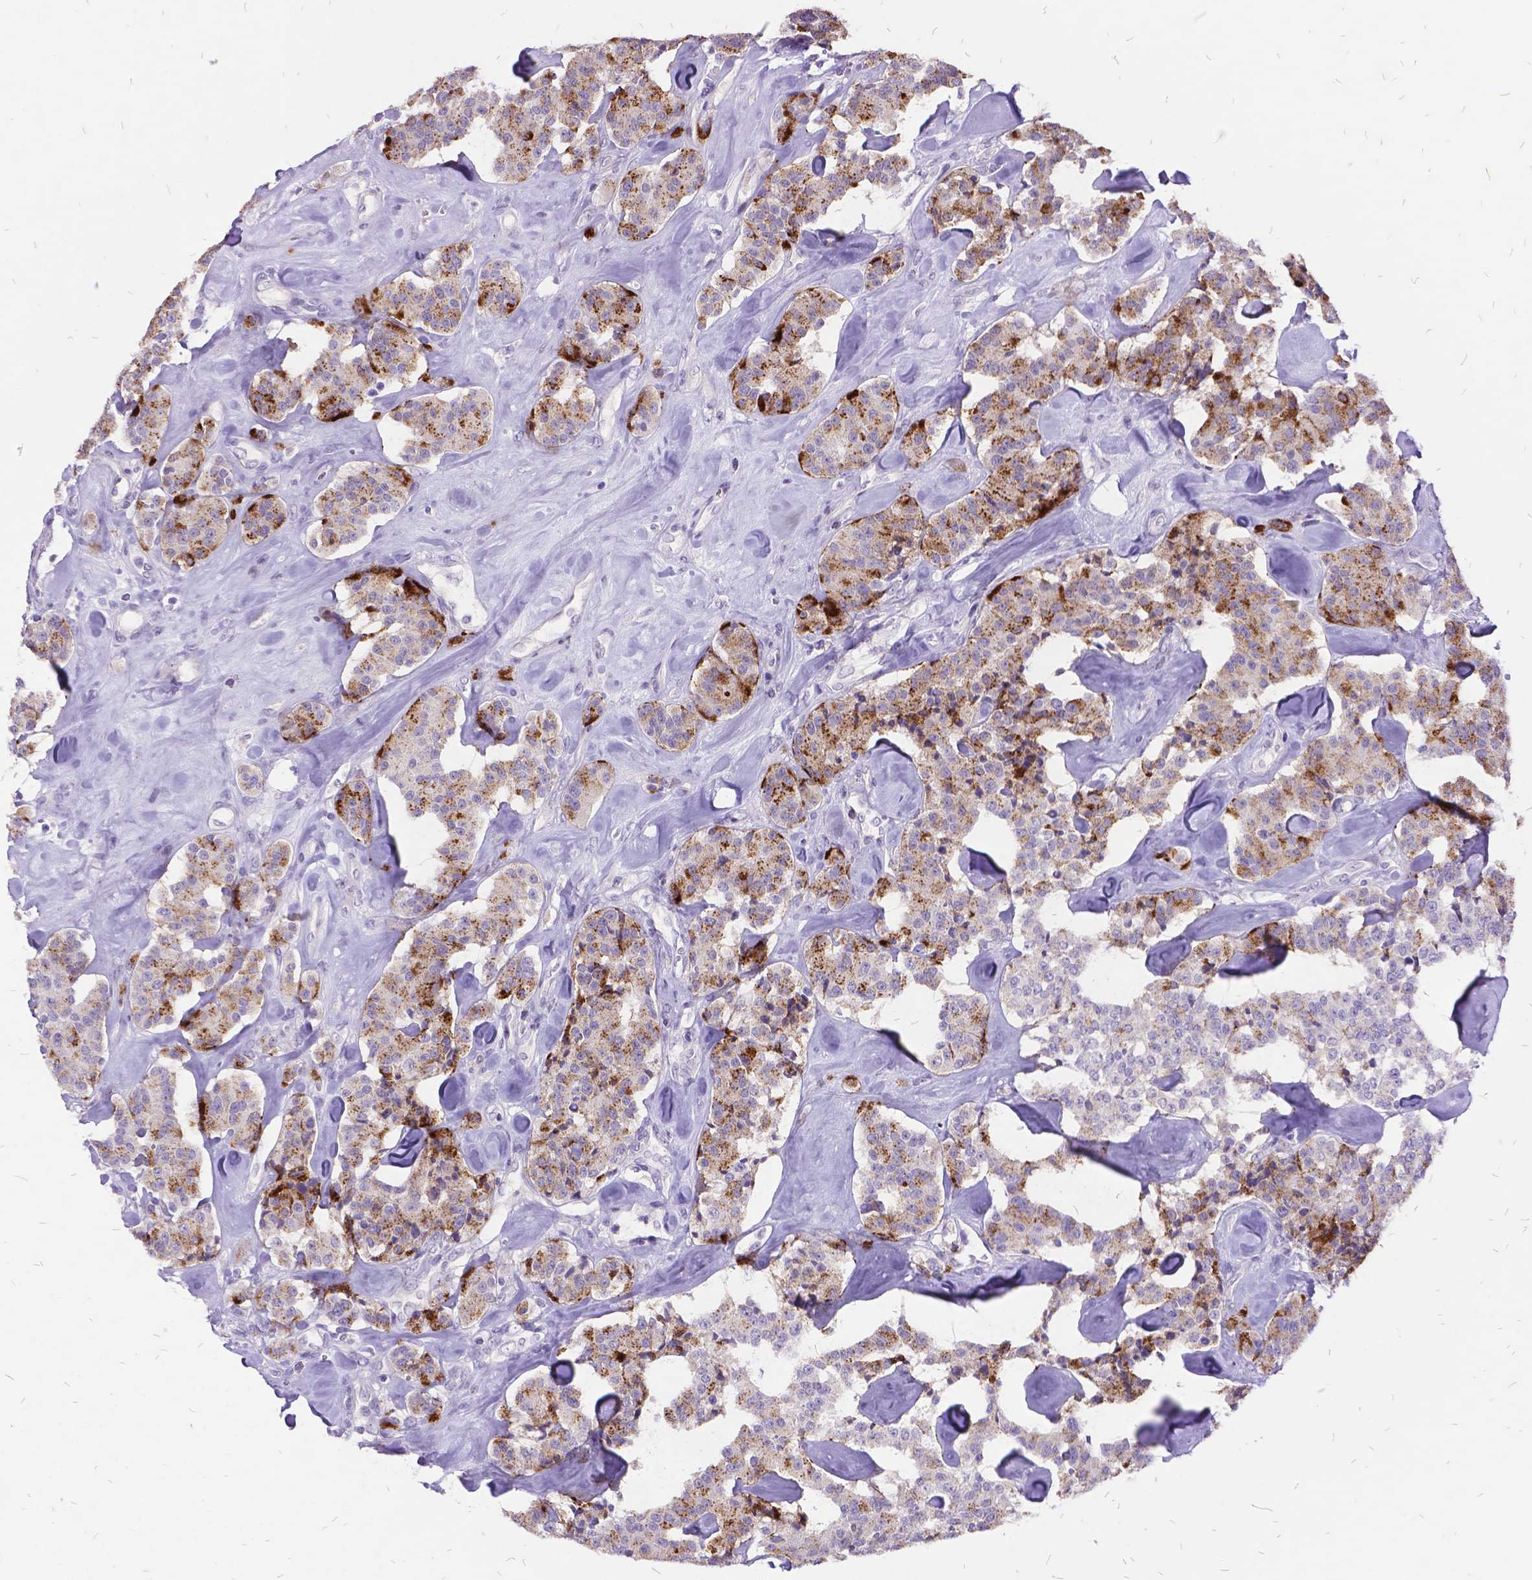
{"staining": {"intensity": "moderate", "quantity": "25%-75%", "location": "cytoplasmic/membranous"}, "tissue": "carcinoid", "cell_type": "Tumor cells", "image_type": "cancer", "snomed": [{"axis": "morphology", "description": "Carcinoid, malignant, NOS"}, {"axis": "topography", "description": "Pancreas"}], "caption": "Moderate cytoplasmic/membranous staining is seen in about 25%-75% of tumor cells in carcinoid (malignant).", "gene": "ITGB6", "patient": {"sex": "male", "age": 41}}